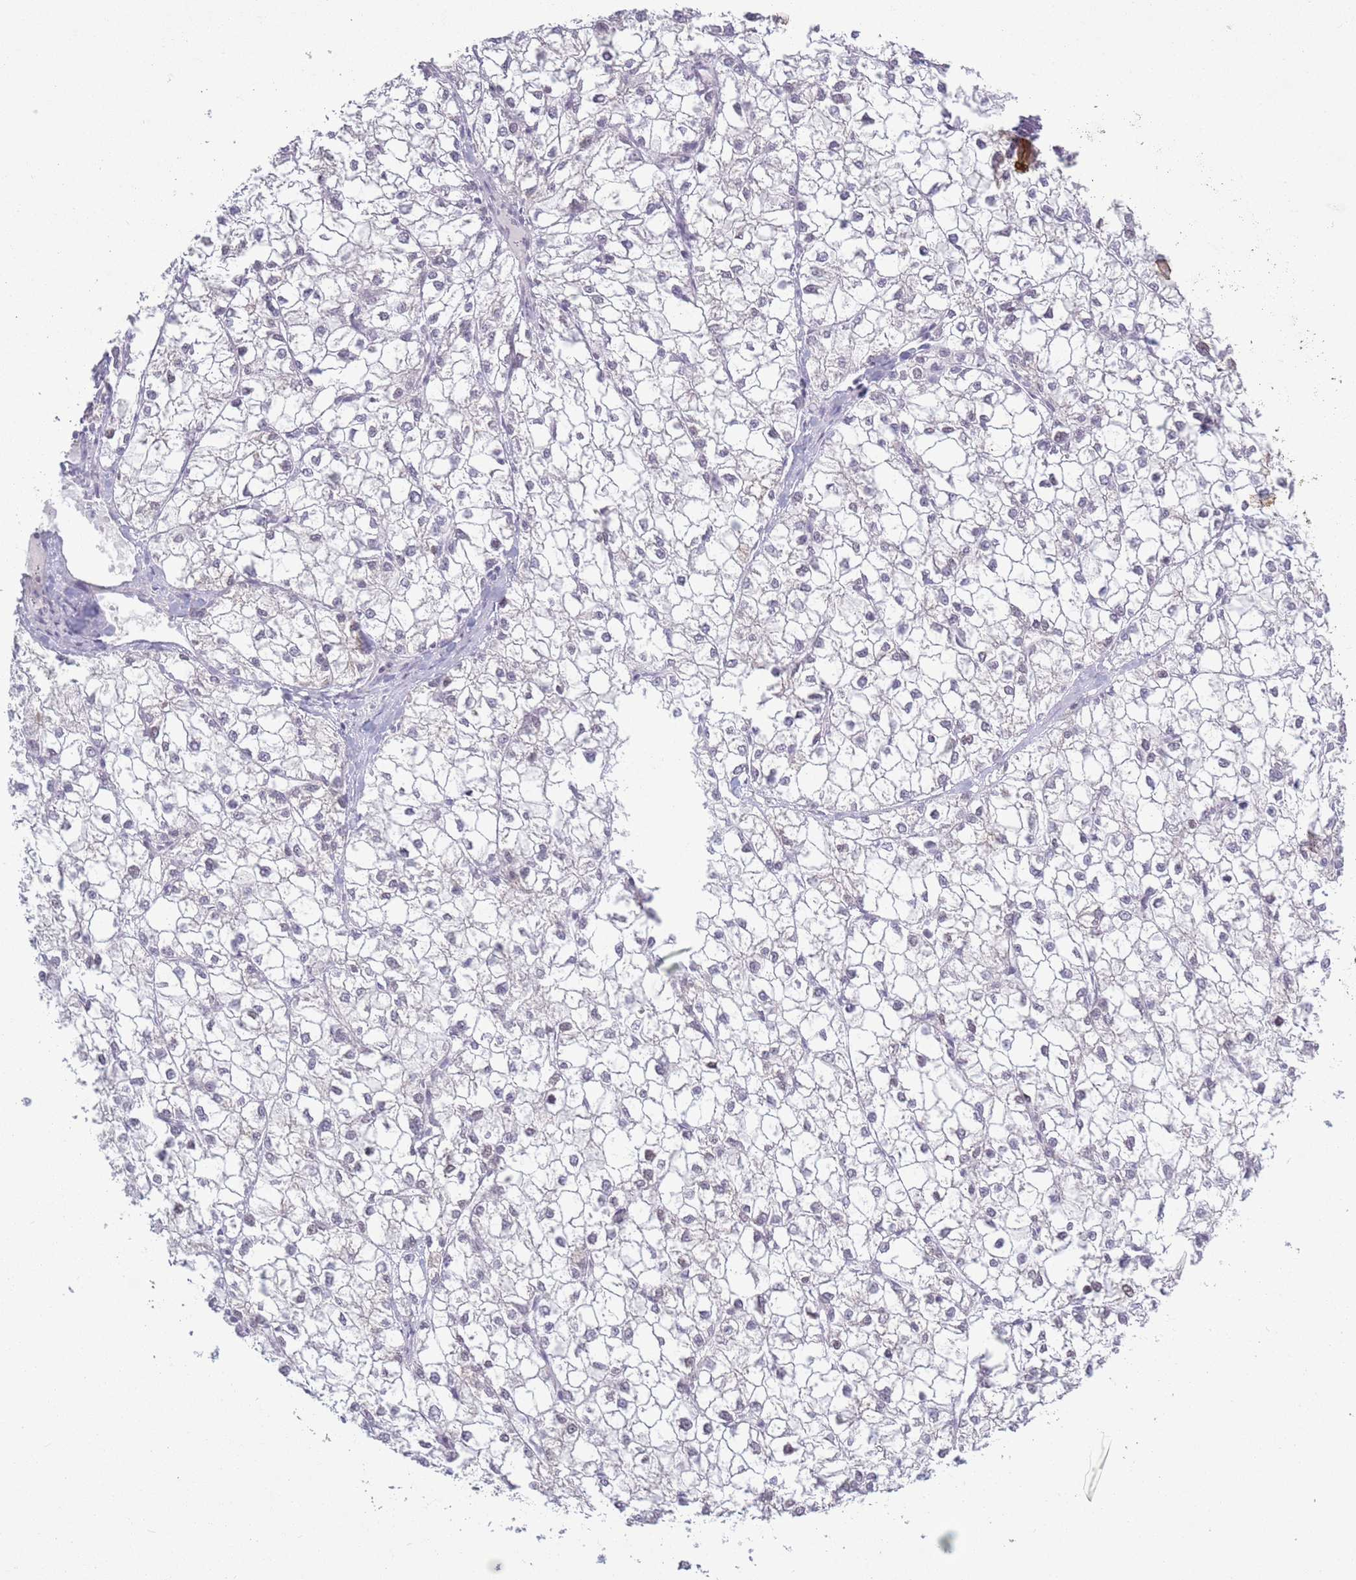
{"staining": {"intensity": "negative", "quantity": "none", "location": "none"}, "tissue": "liver cancer", "cell_type": "Tumor cells", "image_type": "cancer", "snomed": [{"axis": "morphology", "description": "Carcinoma, Hepatocellular, NOS"}, {"axis": "topography", "description": "Liver"}], "caption": "DAB immunohistochemical staining of human liver cancer (hepatocellular carcinoma) reveals no significant positivity in tumor cells.", "gene": "MRPL34", "patient": {"sex": "female", "age": 43}}